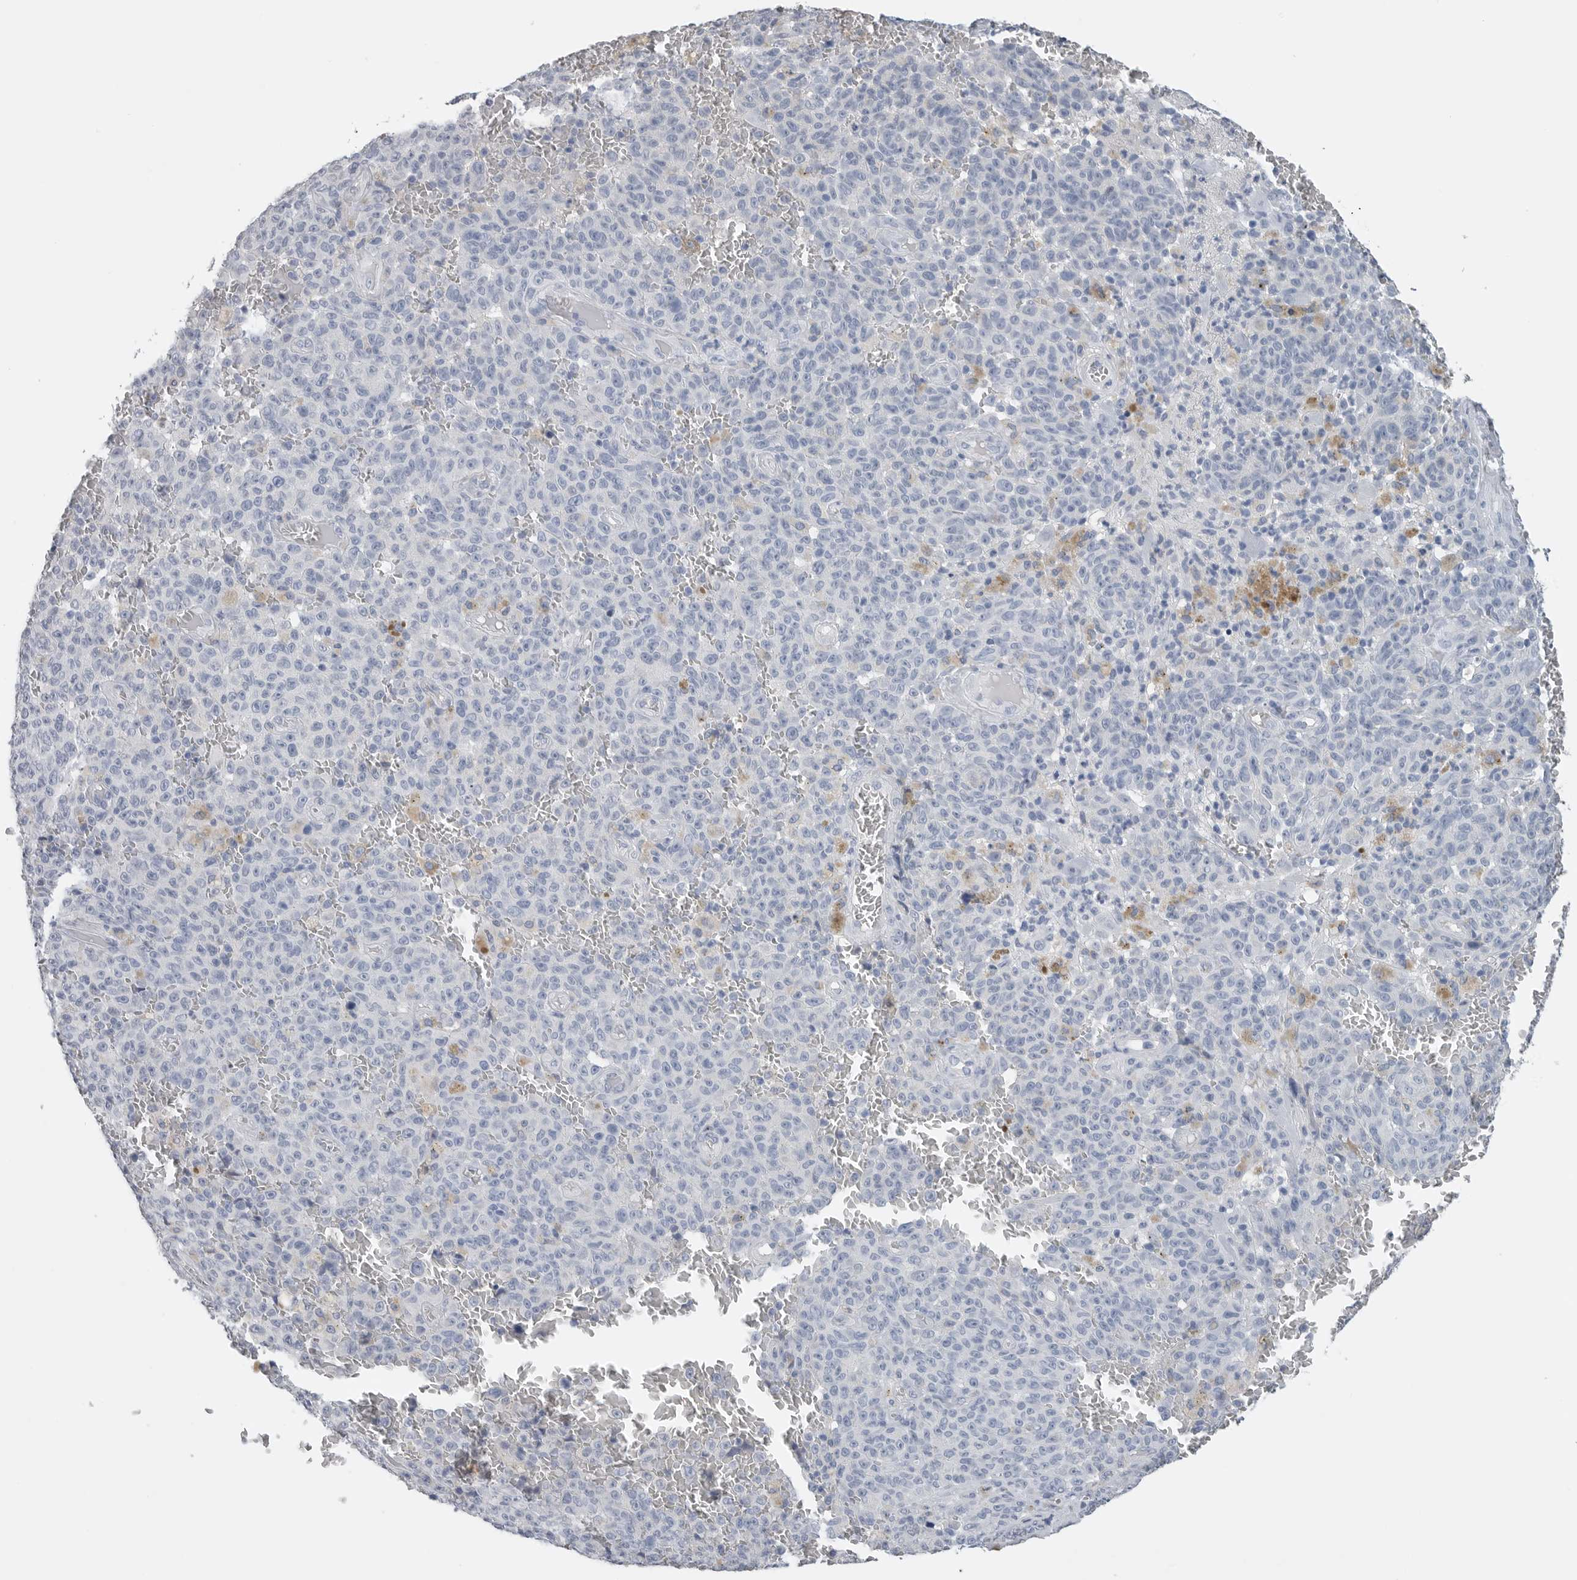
{"staining": {"intensity": "negative", "quantity": "none", "location": "none"}, "tissue": "melanoma", "cell_type": "Tumor cells", "image_type": "cancer", "snomed": [{"axis": "morphology", "description": "Malignant melanoma, NOS"}, {"axis": "topography", "description": "Skin"}], "caption": "DAB immunohistochemical staining of melanoma demonstrates no significant positivity in tumor cells.", "gene": "FABP6", "patient": {"sex": "female", "age": 82}}